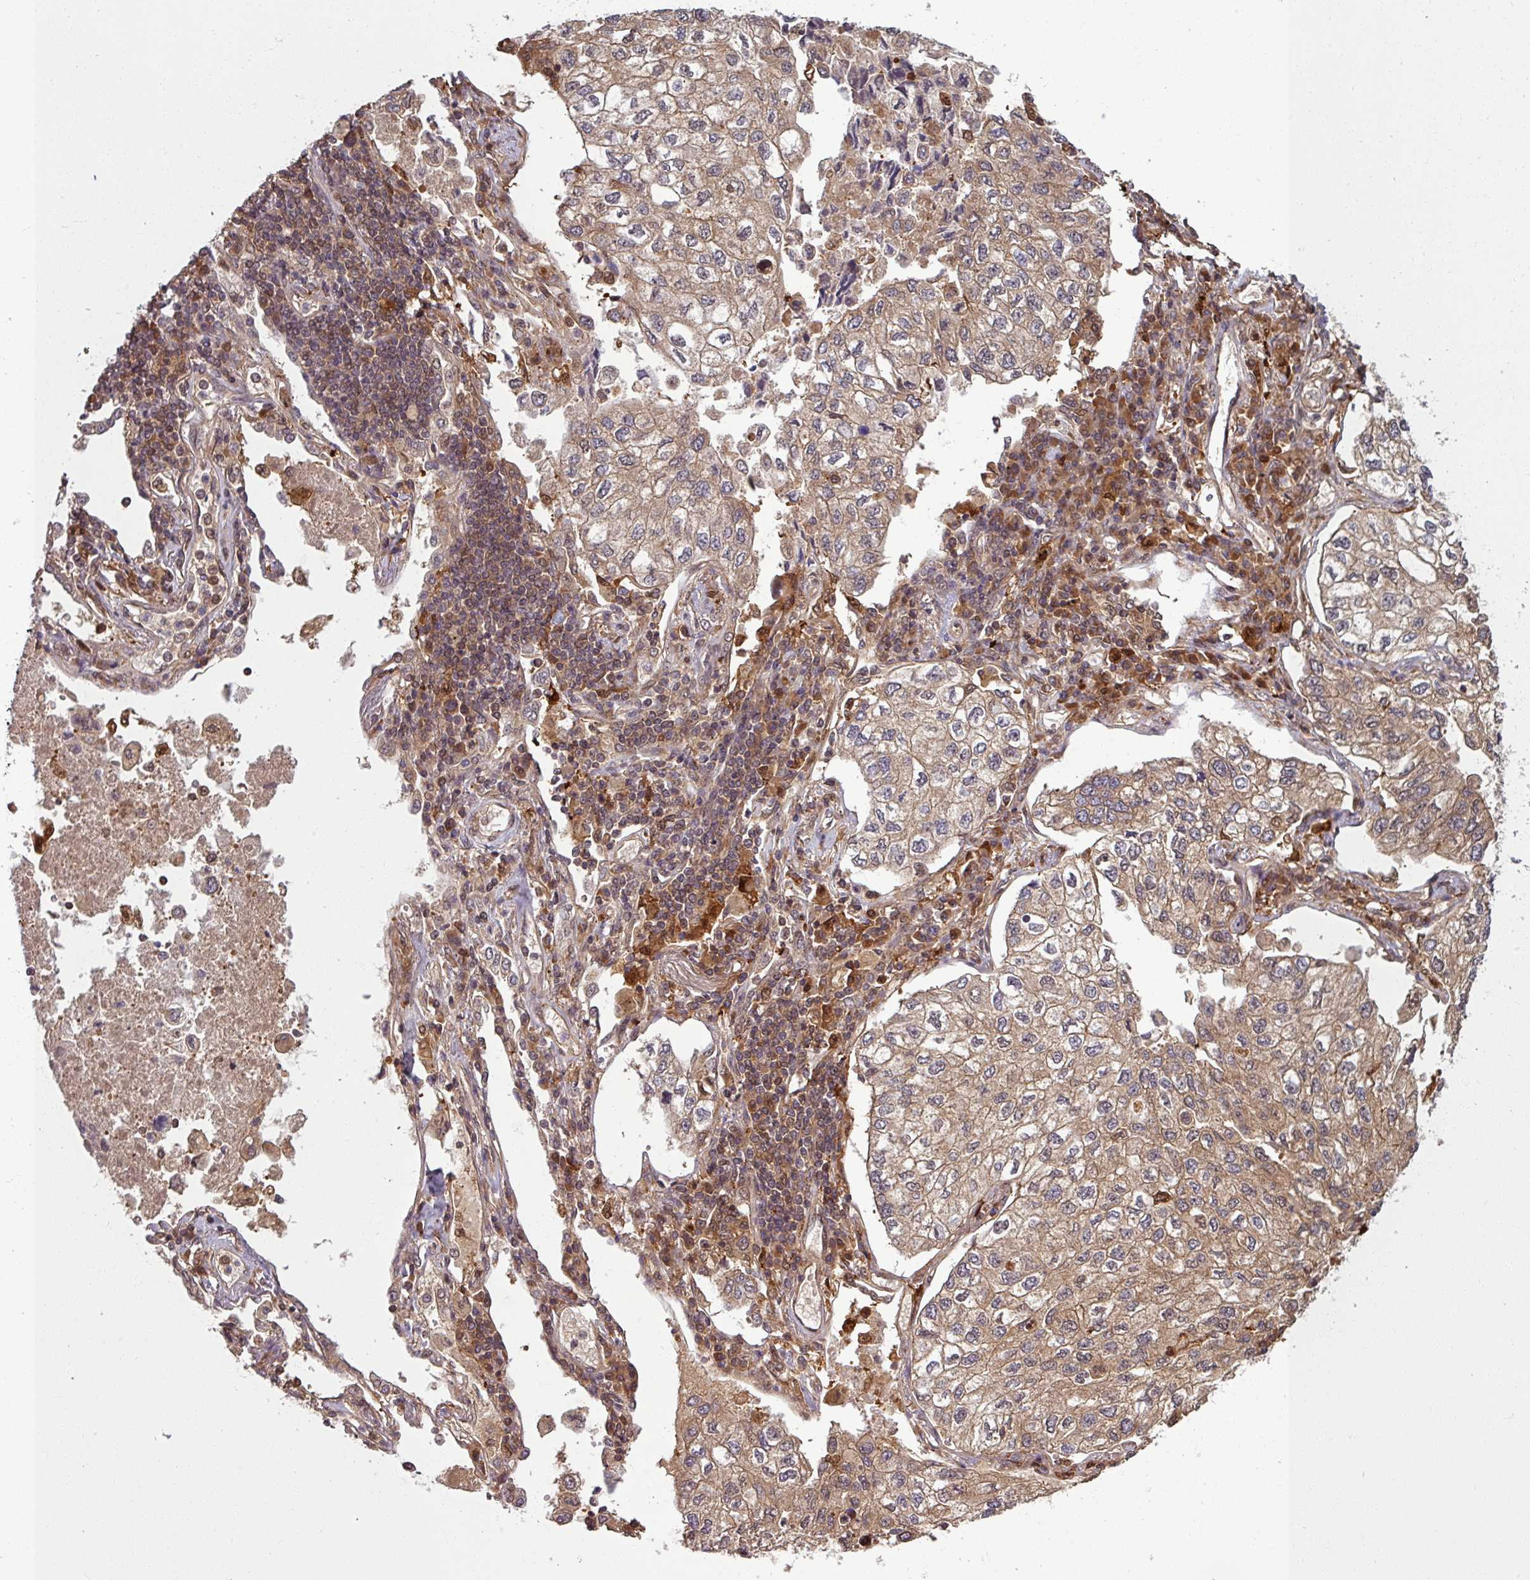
{"staining": {"intensity": "moderate", "quantity": ">75%", "location": "cytoplasmic/membranous"}, "tissue": "lung cancer", "cell_type": "Tumor cells", "image_type": "cancer", "snomed": [{"axis": "morphology", "description": "Adenocarcinoma, NOS"}, {"axis": "topography", "description": "Lung"}], "caption": "Immunohistochemical staining of lung cancer (adenocarcinoma) reveals medium levels of moderate cytoplasmic/membranous positivity in approximately >75% of tumor cells.", "gene": "KCTD11", "patient": {"sex": "male", "age": 63}}